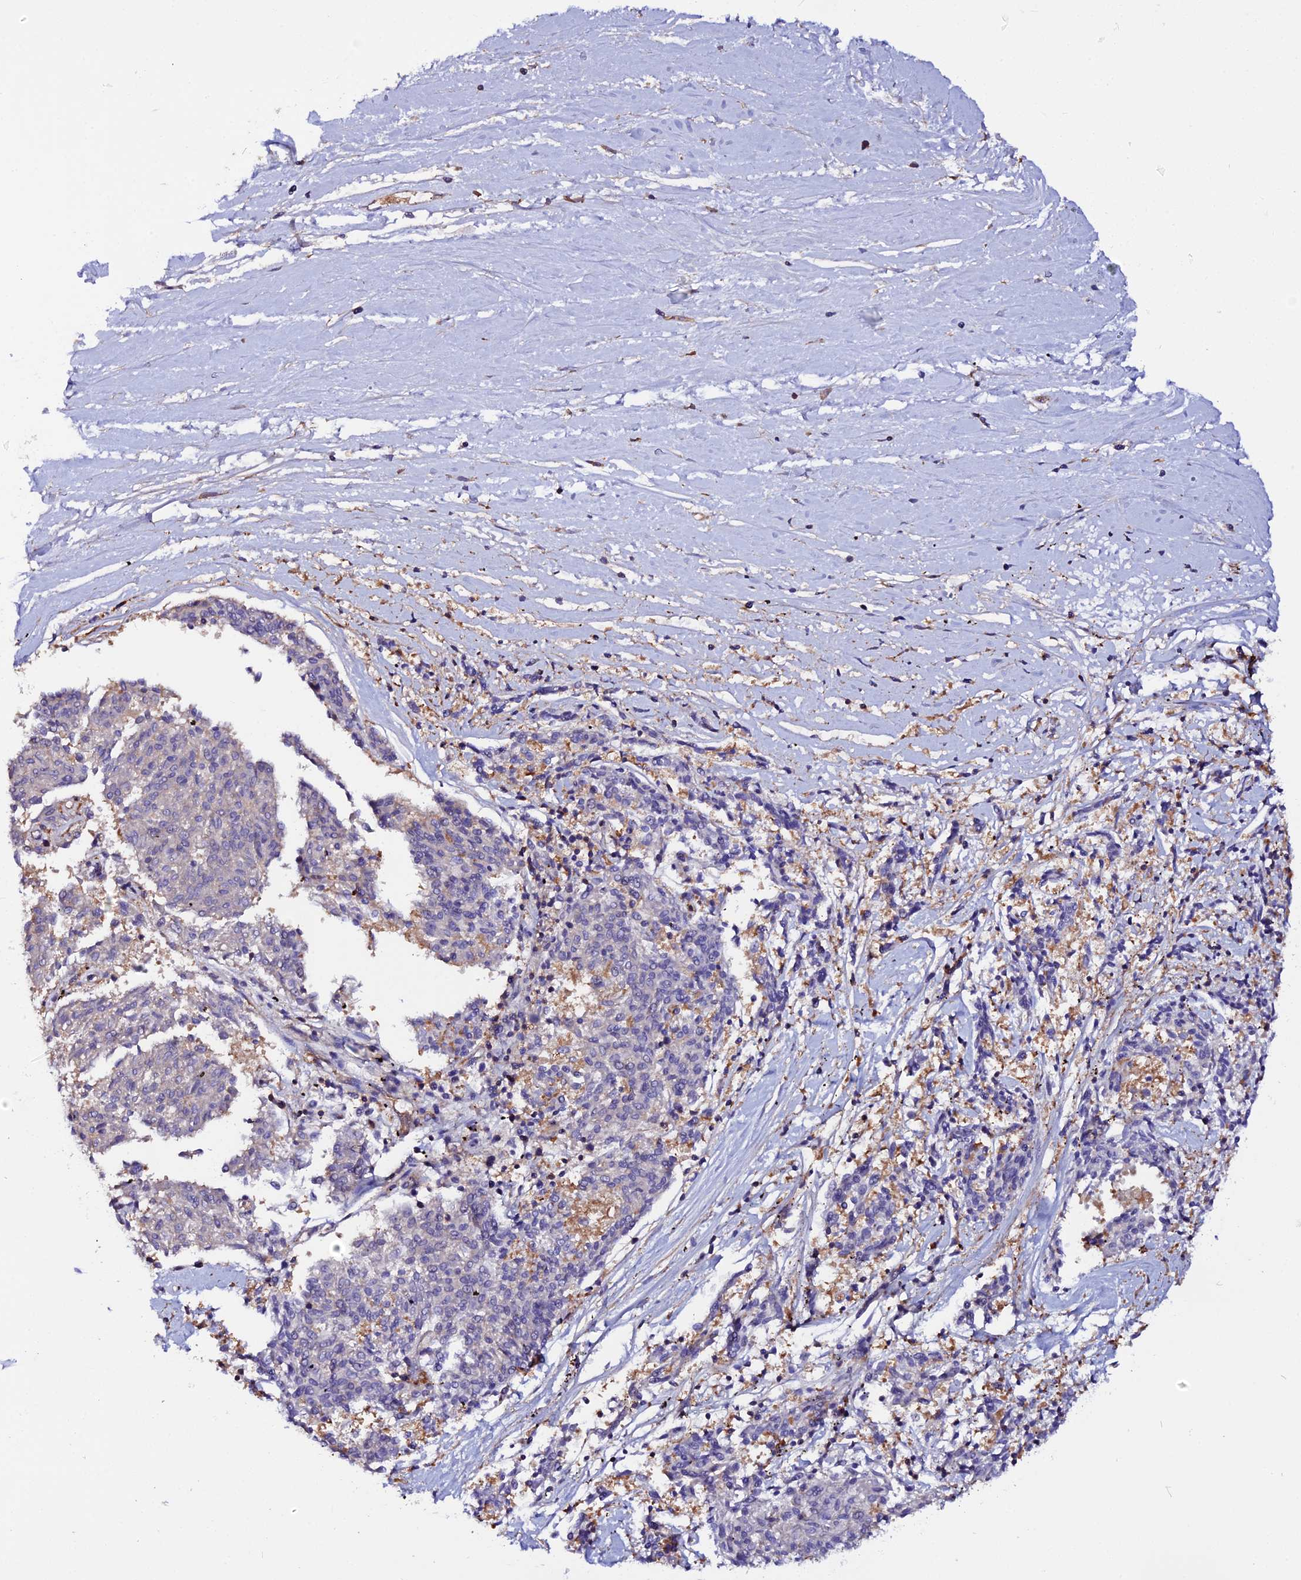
{"staining": {"intensity": "negative", "quantity": "none", "location": "none"}, "tissue": "melanoma", "cell_type": "Tumor cells", "image_type": "cancer", "snomed": [{"axis": "morphology", "description": "Malignant melanoma, NOS"}, {"axis": "topography", "description": "Skin"}], "caption": "Tumor cells show no significant protein positivity in malignant melanoma.", "gene": "USP17L15", "patient": {"sex": "female", "age": 72}}